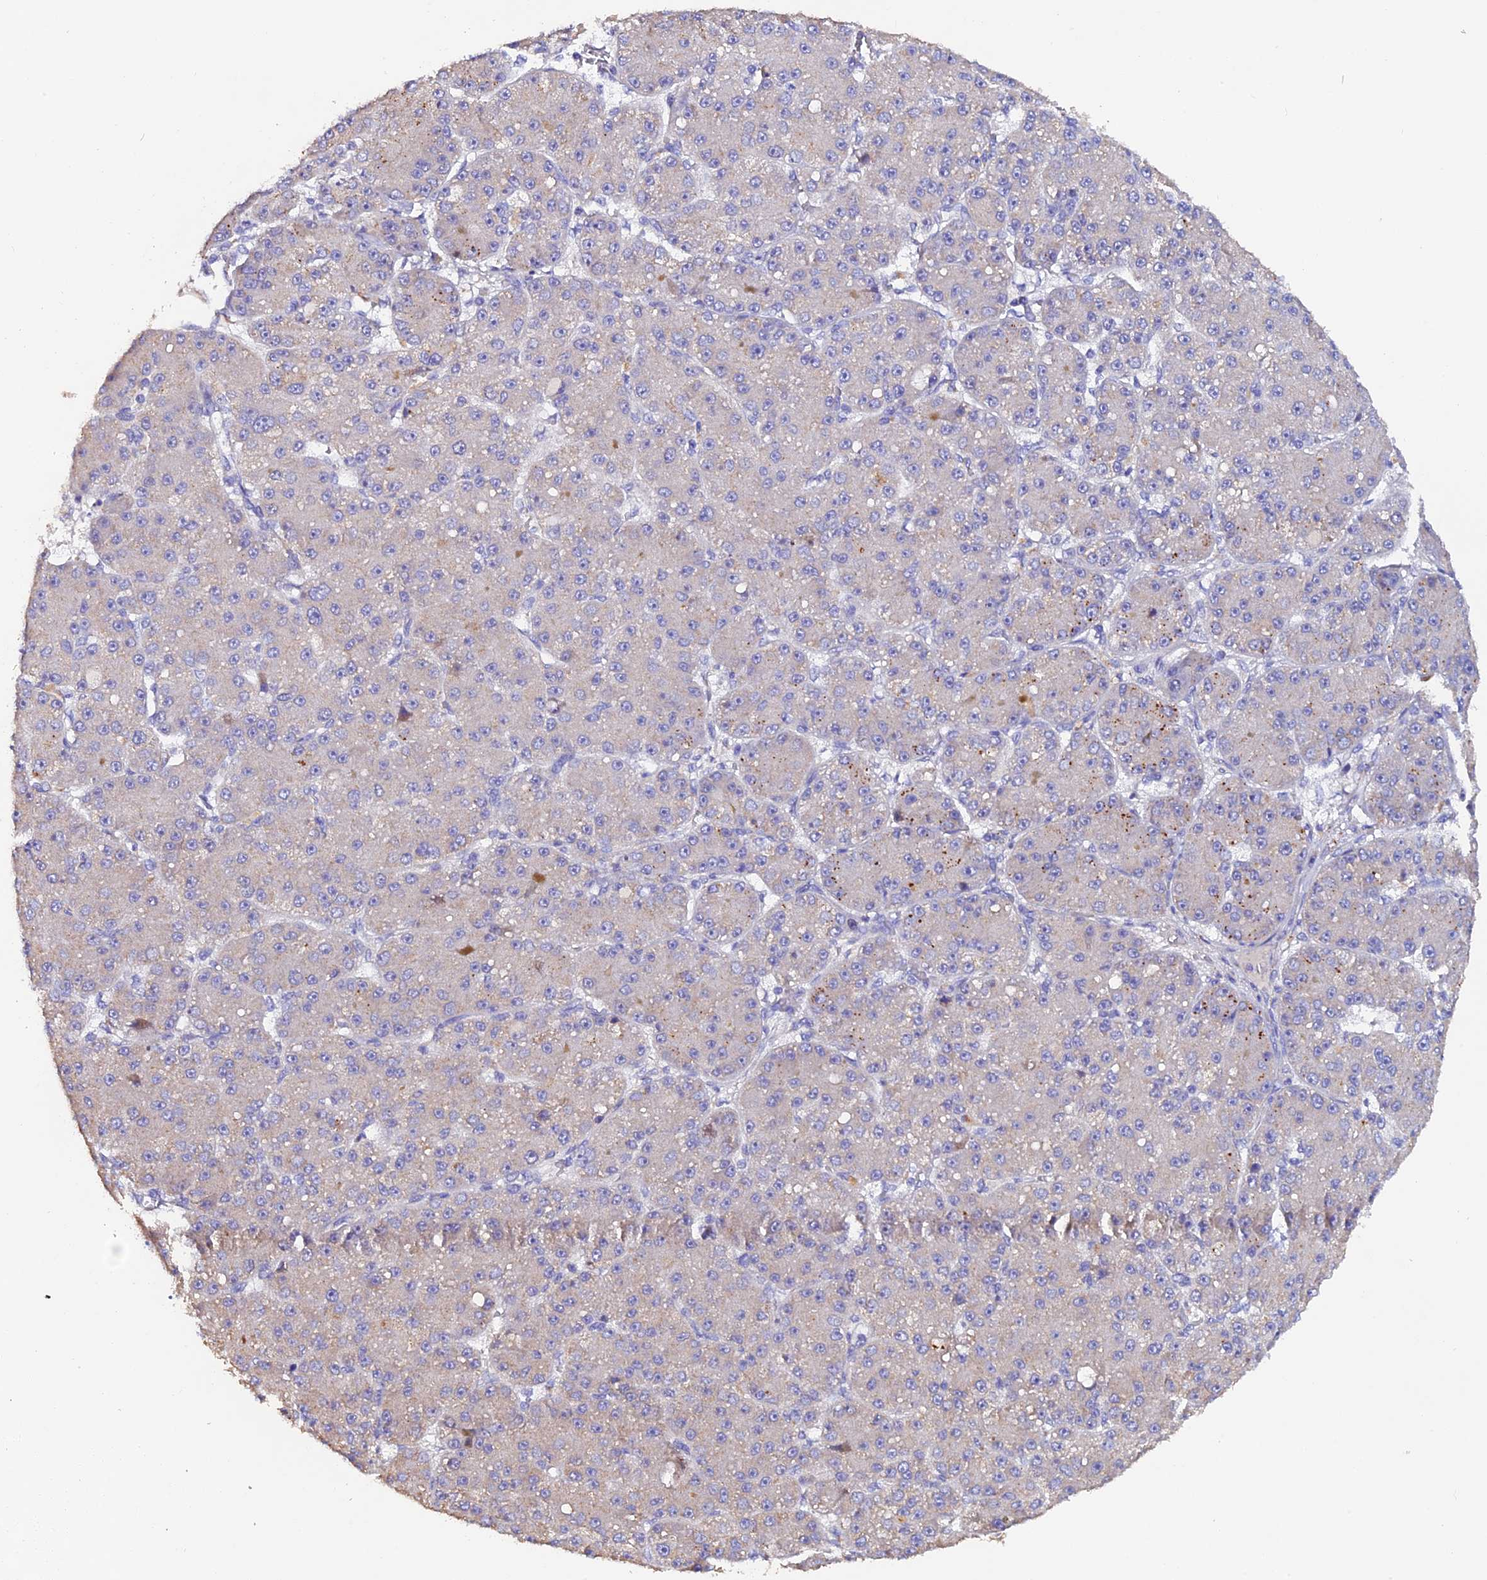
{"staining": {"intensity": "weak", "quantity": "<25%", "location": "cytoplasmic/membranous"}, "tissue": "liver cancer", "cell_type": "Tumor cells", "image_type": "cancer", "snomed": [{"axis": "morphology", "description": "Carcinoma, Hepatocellular, NOS"}, {"axis": "topography", "description": "Liver"}], "caption": "Hepatocellular carcinoma (liver) stained for a protein using immunohistochemistry displays no positivity tumor cells.", "gene": "FBXW9", "patient": {"sex": "male", "age": 67}}